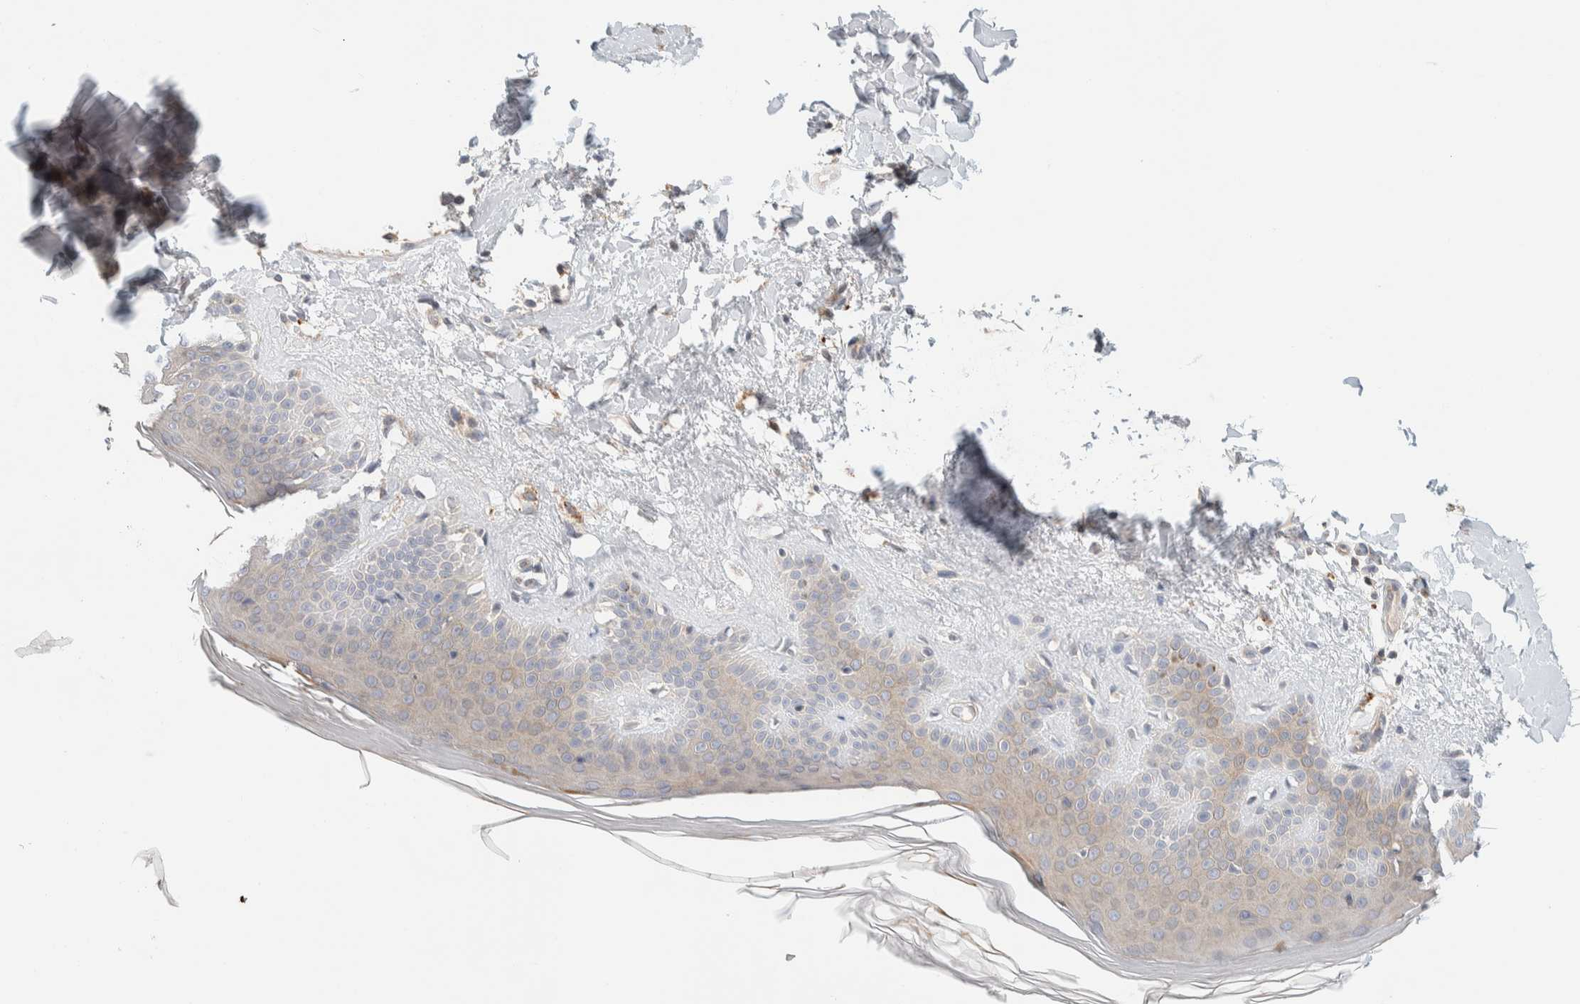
{"staining": {"intensity": "weak", "quantity": "25%-75%", "location": "cytoplasmic/membranous"}, "tissue": "skin", "cell_type": "Fibroblasts", "image_type": "normal", "snomed": [{"axis": "morphology", "description": "Normal tissue, NOS"}, {"axis": "morphology", "description": "Malignant melanoma, Metastatic site"}, {"axis": "topography", "description": "Skin"}], "caption": "Immunohistochemical staining of normal skin shows low levels of weak cytoplasmic/membranous expression in about 25%-75% of fibroblasts.", "gene": "GCLM", "patient": {"sex": "male", "age": 41}}